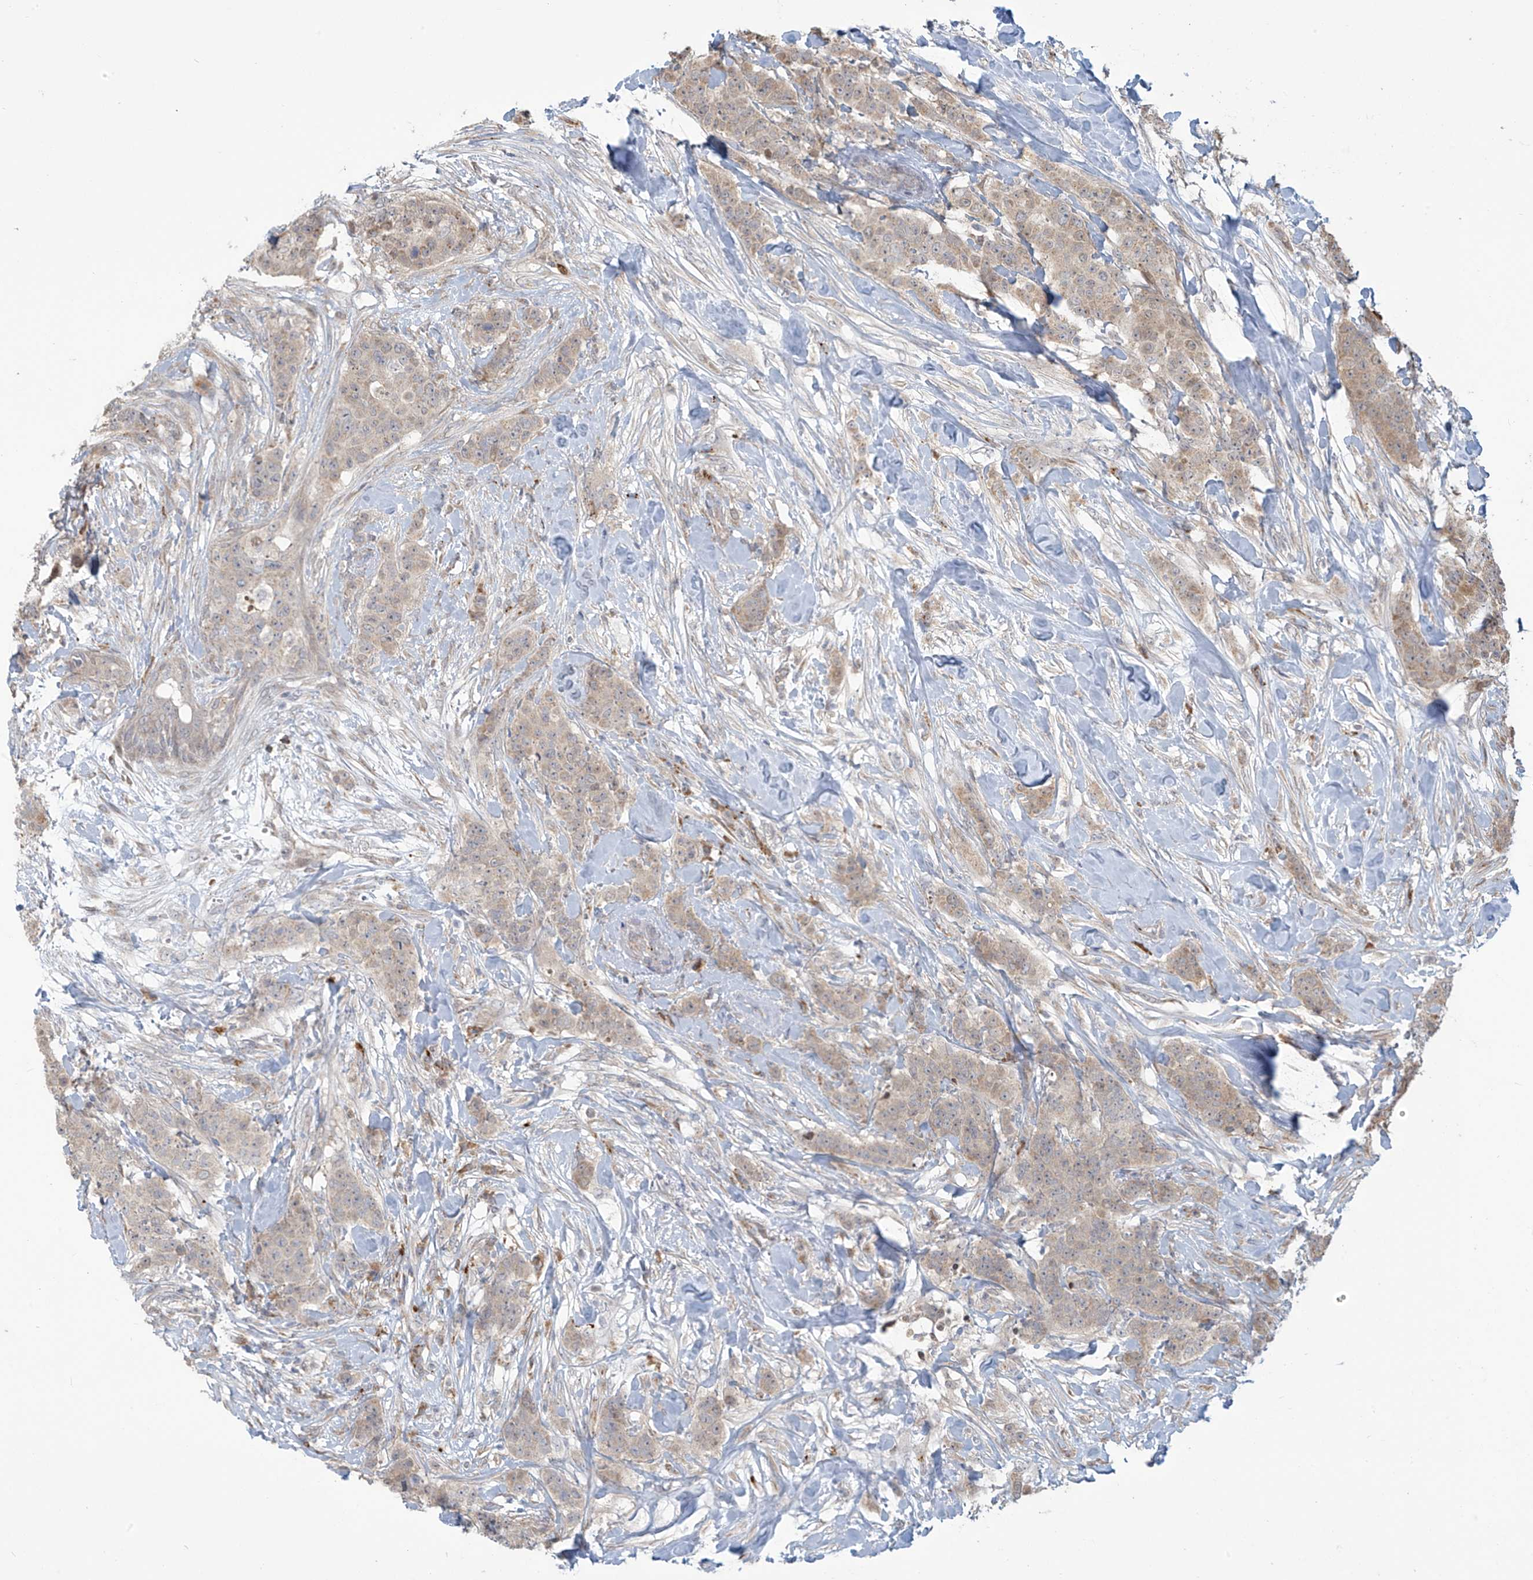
{"staining": {"intensity": "weak", "quantity": "<25%", "location": "cytoplasmic/membranous"}, "tissue": "breast cancer", "cell_type": "Tumor cells", "image_type": "cancer", "snomed": [{"axis": "morphology", "description": "Duct carcinoma"}, {"axis": "topography", "description": "Breast"}], "caption": "Image shows no protein staining in tumor cells of breast cancer tissue.", "gene": "PLEKHM3", "patient": {"sex": "female", "age": 40}}